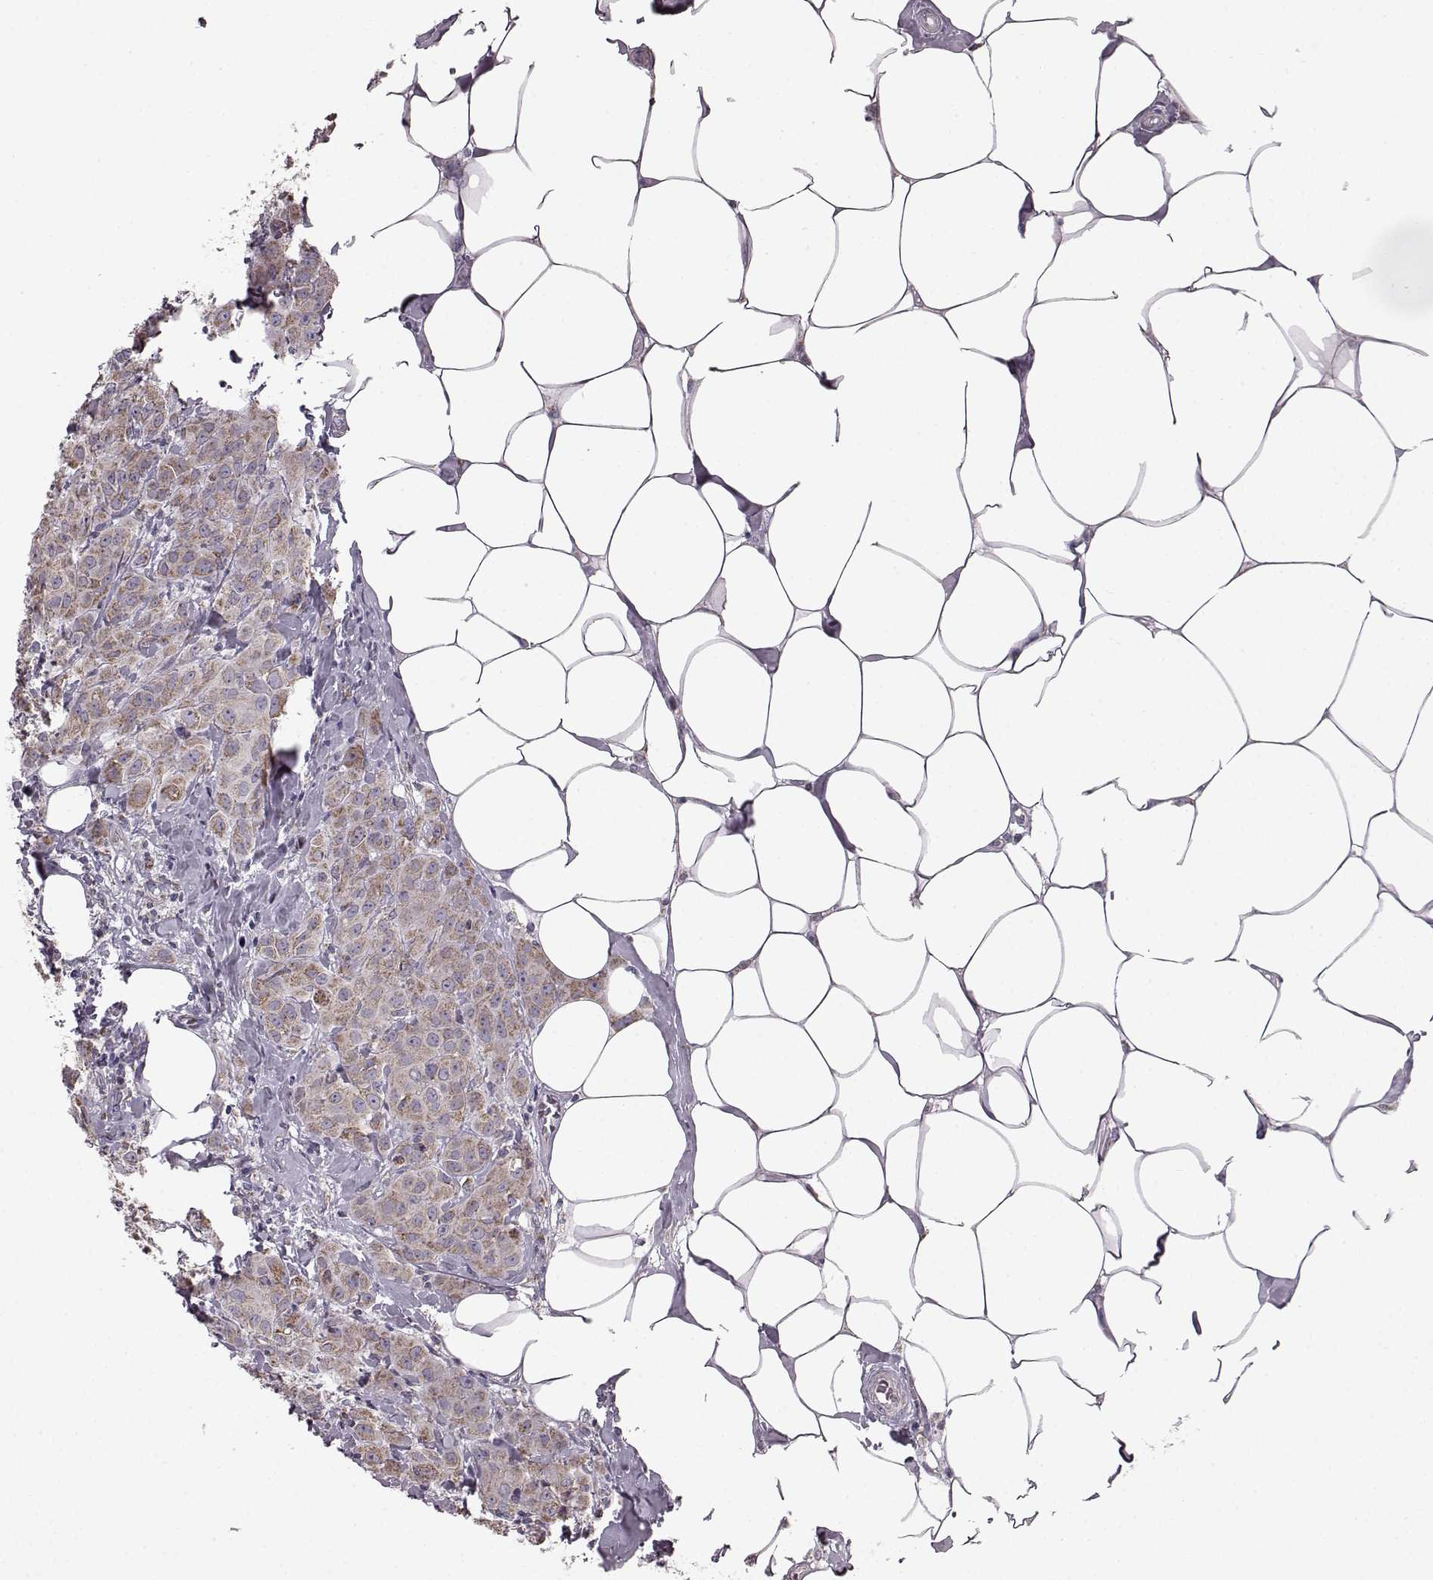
{"staining": {"intensity": "moderate", "quantity": ">75%", "location": "cytoplasmic/membranous"}, "tissue": "breast cancer", "cell_type": "Tumor cells", "image_type": "cancer", "snomed": [{"axis": "morphology", "description": "Normal tissue, NOS"}, {"axis": "morphology", "description": "Duct carcinoma"}, {"axis": "topography", "description": "Breast"}], "caption": "IHC of intraductal carcinoma (breast) shows medium levels of moderate cytoplasmic/membranous staining in about >75% of tumor cells.", "gene": "FAM8A1", "patient": {"sex": "female", "age": 43}}